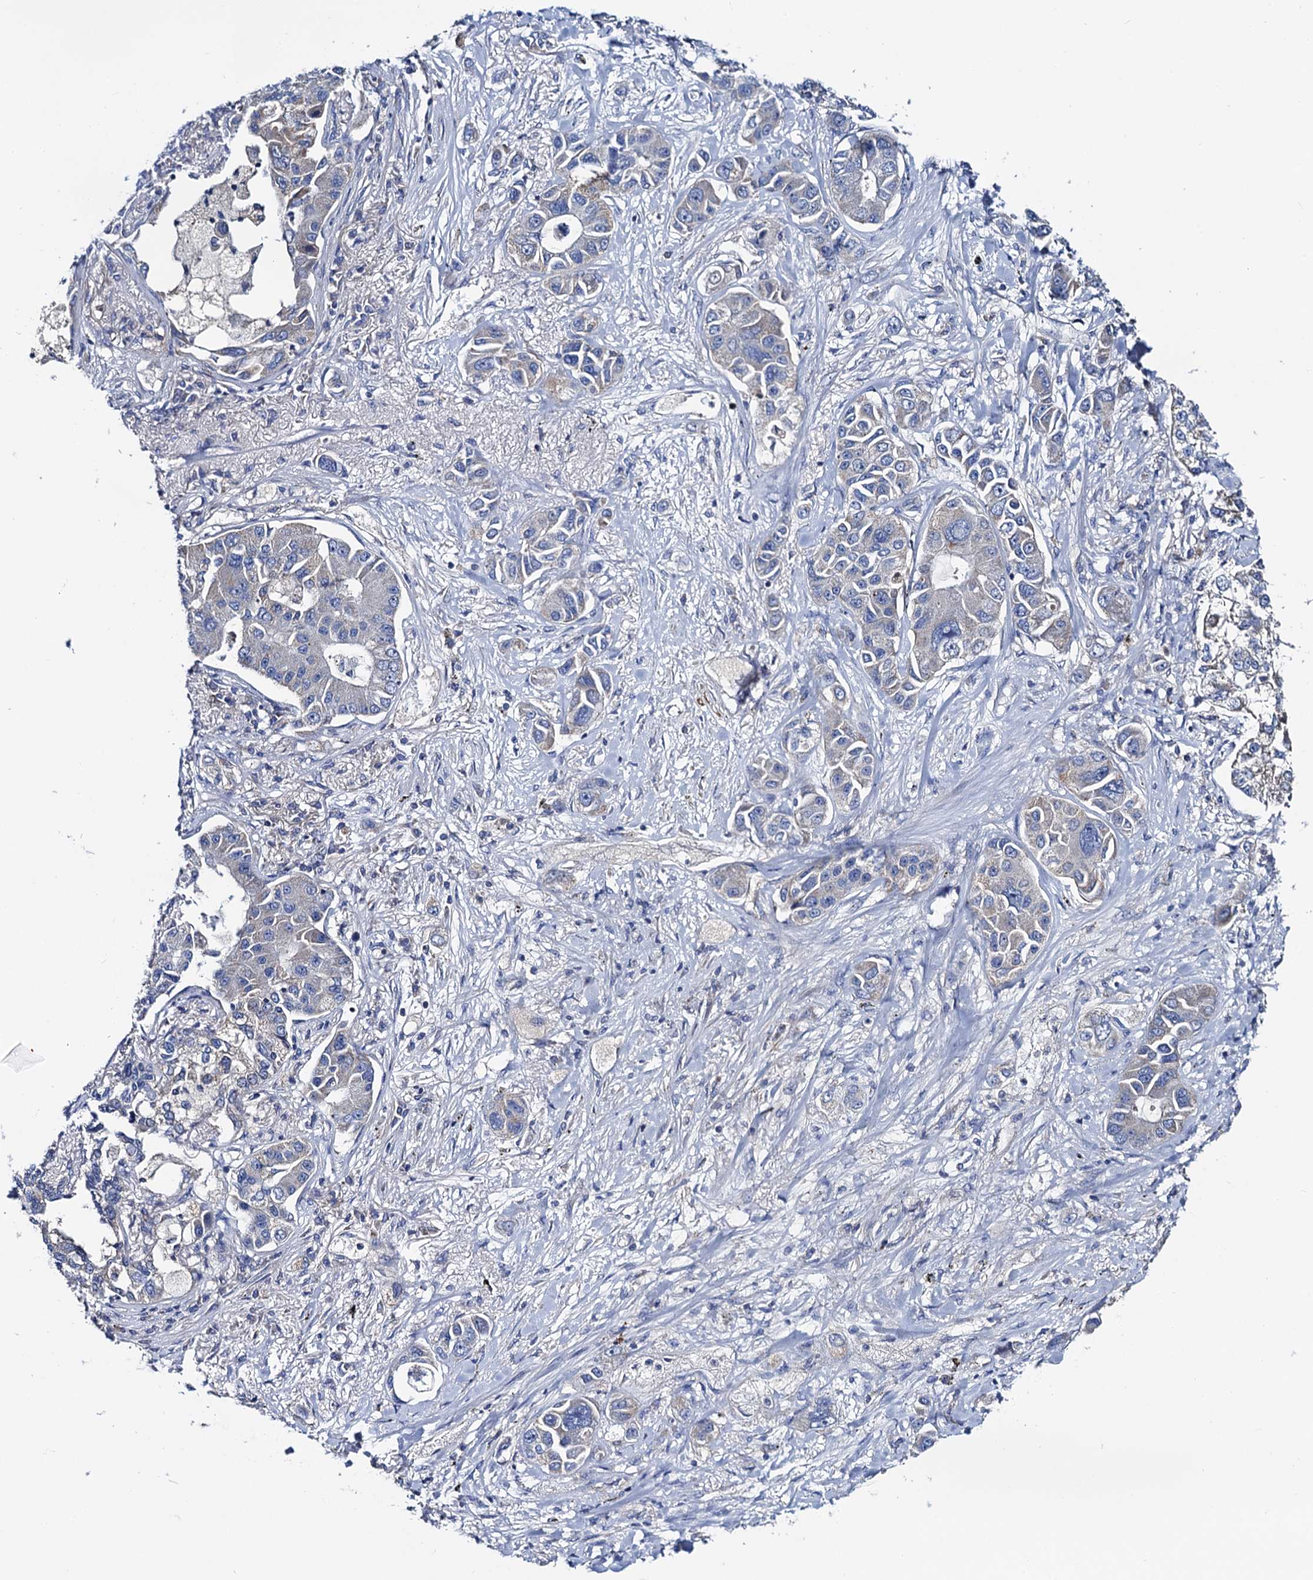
{"staining": {"intensity": "negative", "quantity": "none", "location": "none"}, "tissue": "lung cancer", "cell_type": "Tumor cells", "image_type": "cancer", "snomed": [{"axis": "morphology", "description": "Adenocarcinoma, NOS"}, {"axis": "topography", "description": "Lung"}], "caption": "Lung cancer was stained to show a protein in brown. There is no significant staining in tumor cells.", "gene": "MRPL48", "patient": {"sex": "male", "age": 49}}